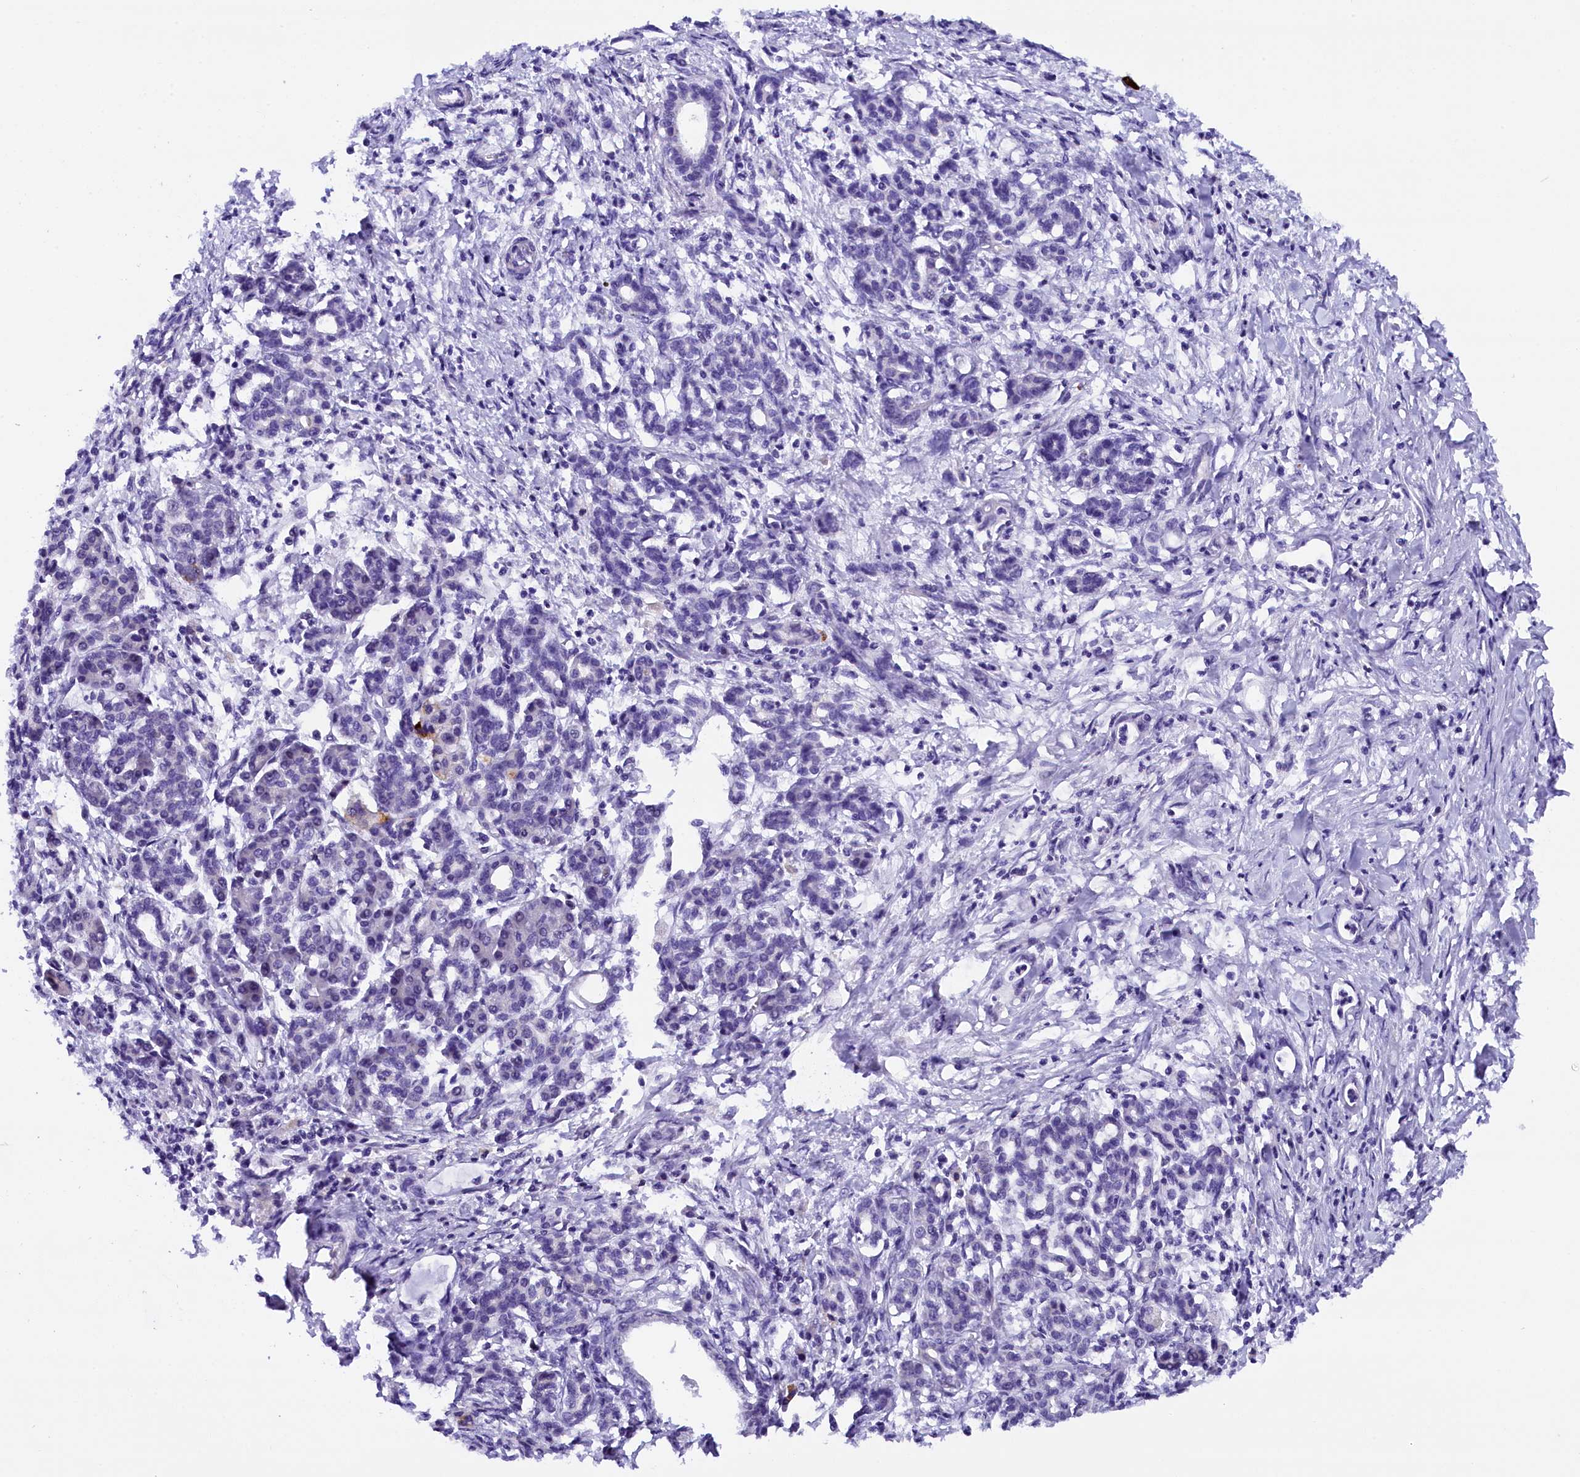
{"staining": {"intensity": "negative", "quantity": "none", "location": "none"}, "tissue": "pancreatic cancer", "cell_type": "Tumor cells", "image_type": "cancer", "snomed": [{"axis": "morphology", "description": "Adenocarcinoma, NOS"}, {"axis": "topography", "description": "Pancreas"}], "caption": "There is no significant expression in tumor cells of pancreatic cancer.", "gene": "IQCN", "patient": {"sex": "female", "age": 55}}